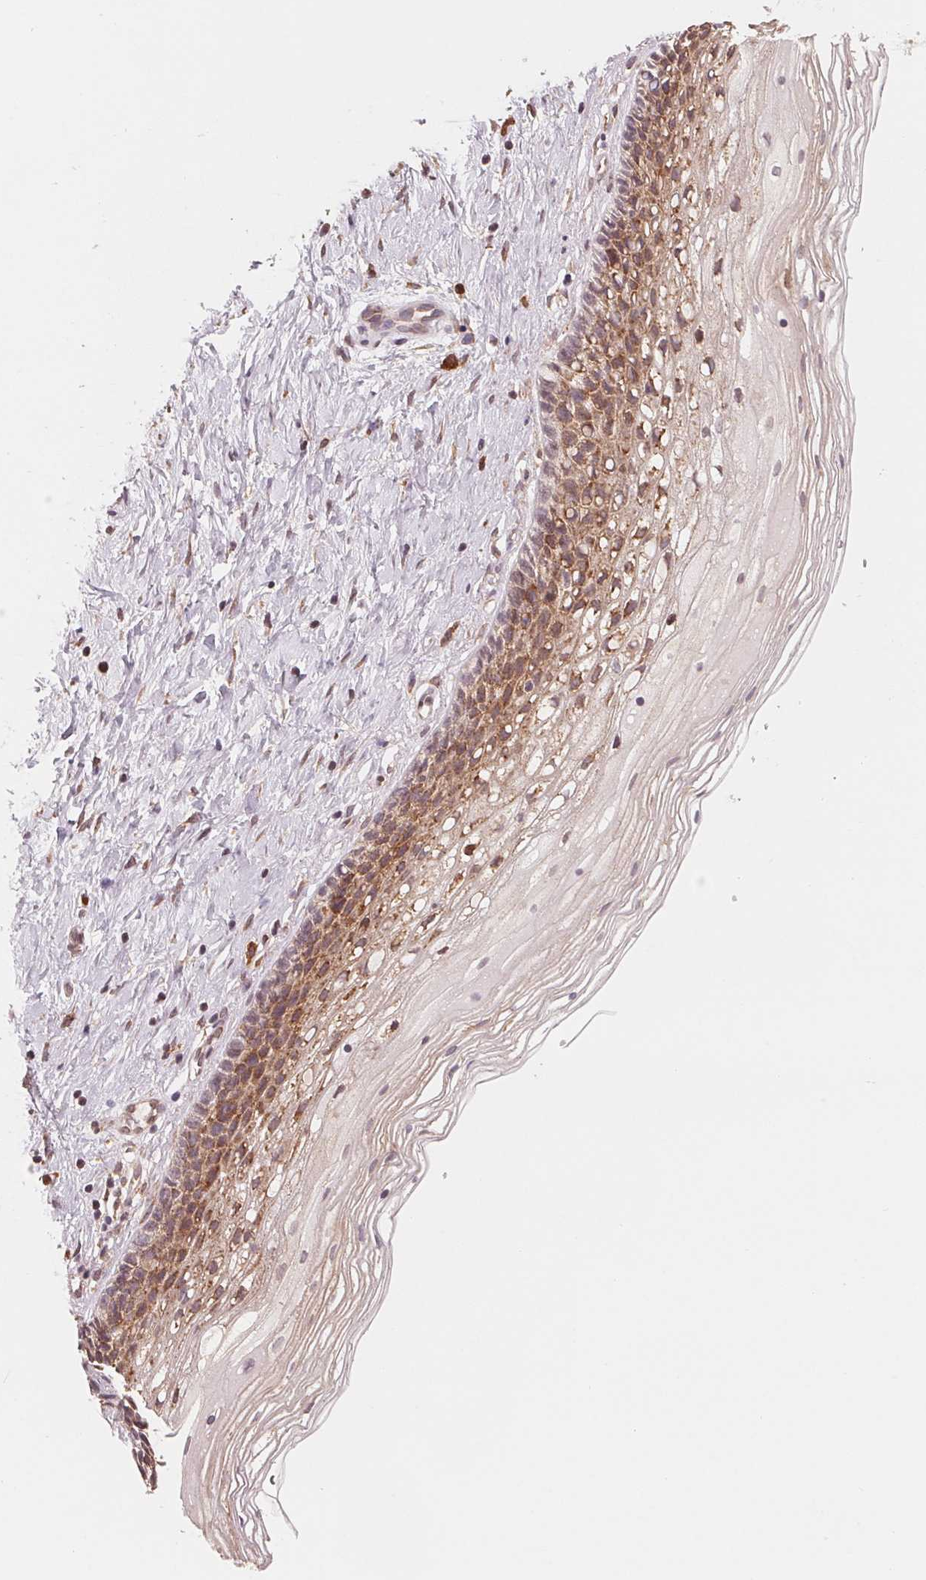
{"staining": {"intensity": "weak", "quantity": ">75%", "location": "cytoplasmic/membranous"}, "tissue": "cervix", "cell_type": "Glandular cells", "image_type": "normal", "snomed": [{"axis": "morphology", "description": "Normal tissue, NOS"}, {"axis": "topography", "description": "Cervix"}], "caption": "Glandular cells show low levels of weak cytoplasmic/membranous staining in about >75% of cells in normal human cervix. (Brightfield microscopy of DAB IHC at high magnification).", "gene": "GIGYF2", "patient": {"sex": "female", "age": 34}}